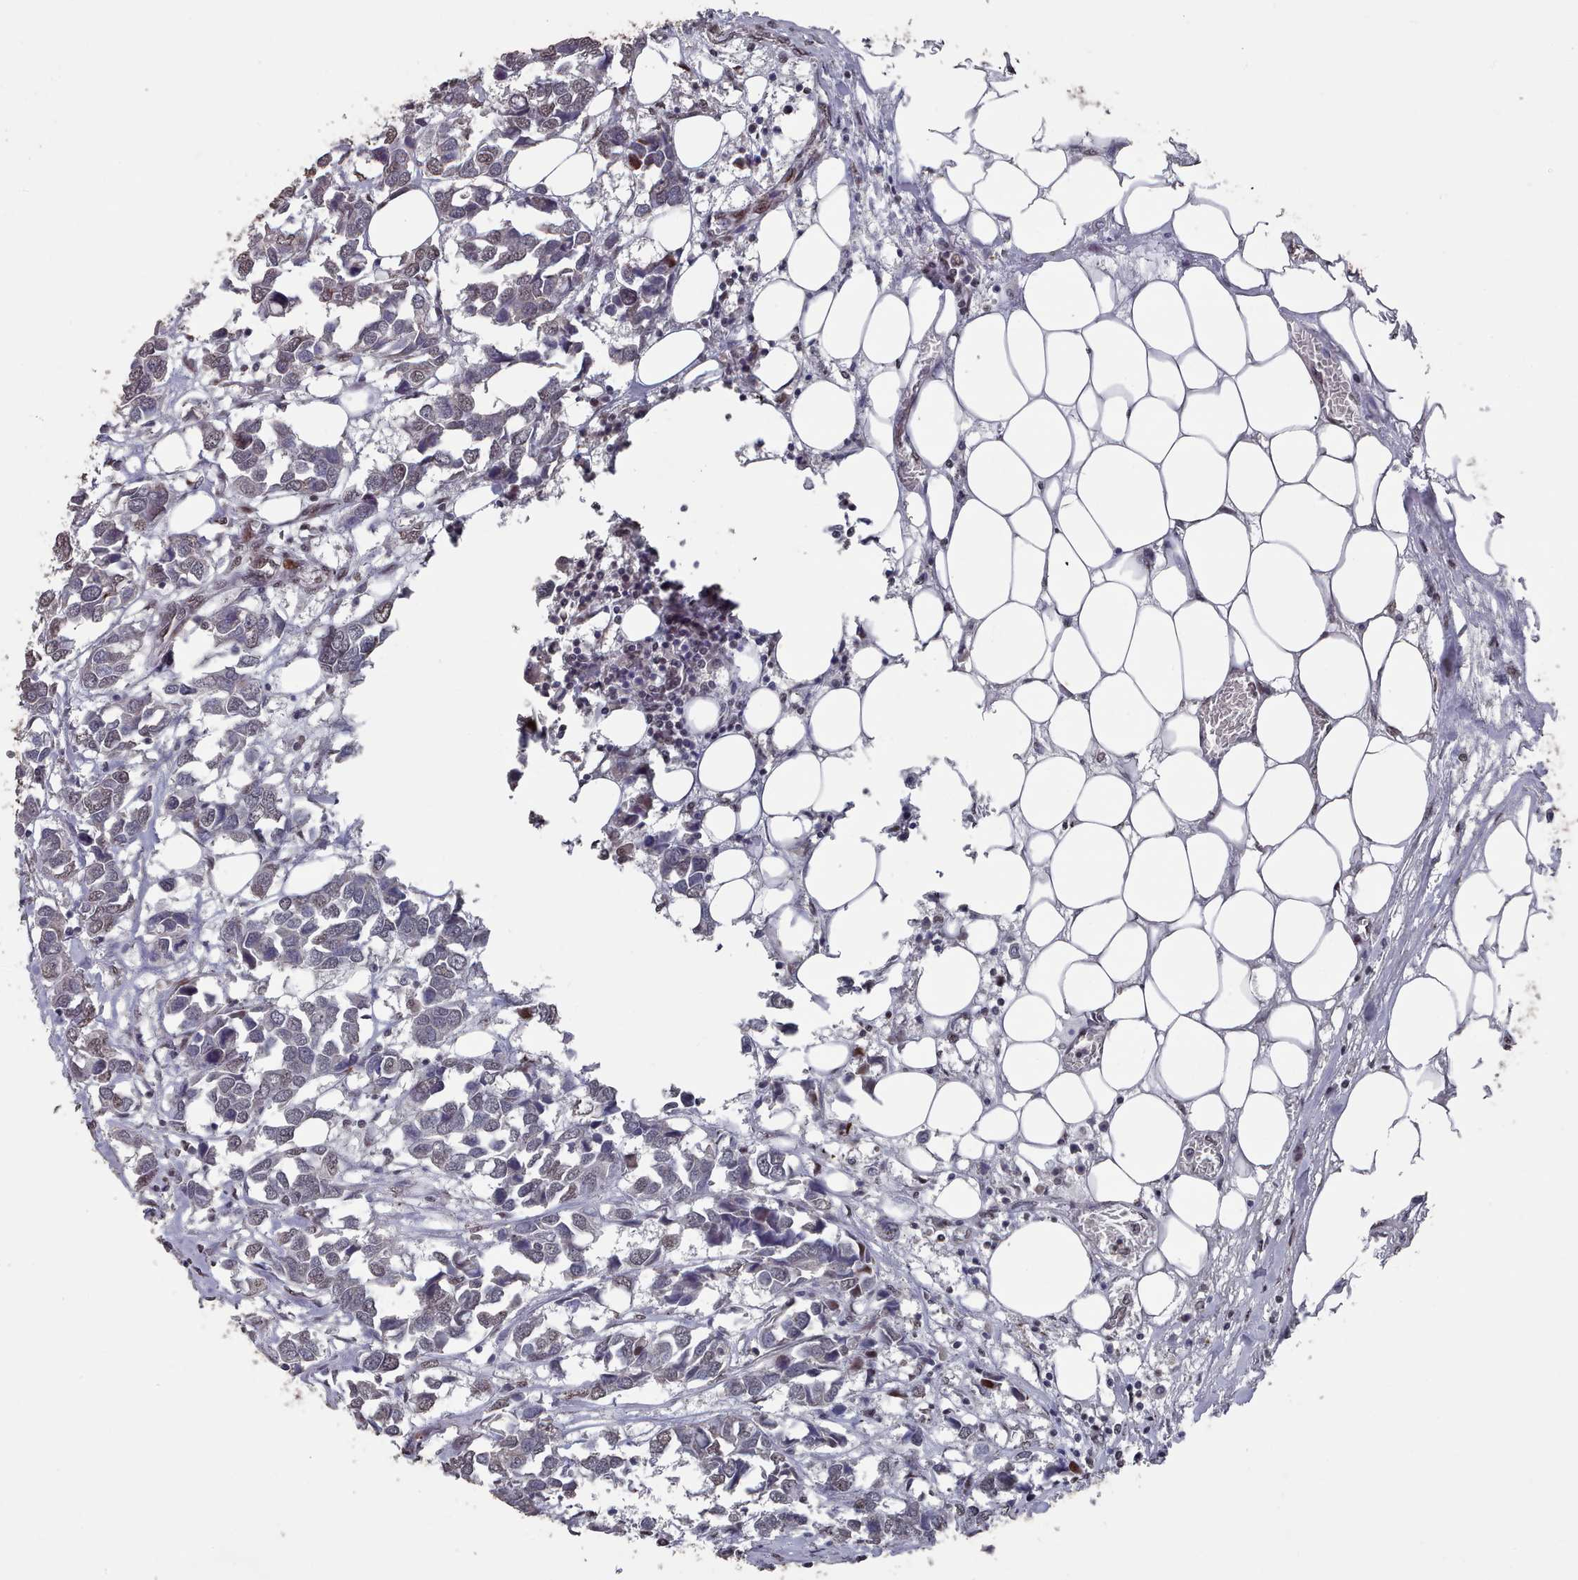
{"staining": {"intensity": "moderate", "quantity": "25%-75%", "location": "nuclear"}, "tissue": "breast cancer", "cell_type": "Tumor cells", "image_type": "cancer", "snomed": [{"axis": "morphology", "description": "Duct carcinoma"}, {"axis": "topography", "description": "Breast"}], "caption": "Breast invasive ductal carcinoma stained with immunohistochemistry shows moderate nuclear expression in about 25%-75% of tumor cells. (brown staining indicates protein expression, while blue staining denotes nuclei).", "gene": "PNRC2", "patient": {"sex": "female", "age": 83}}